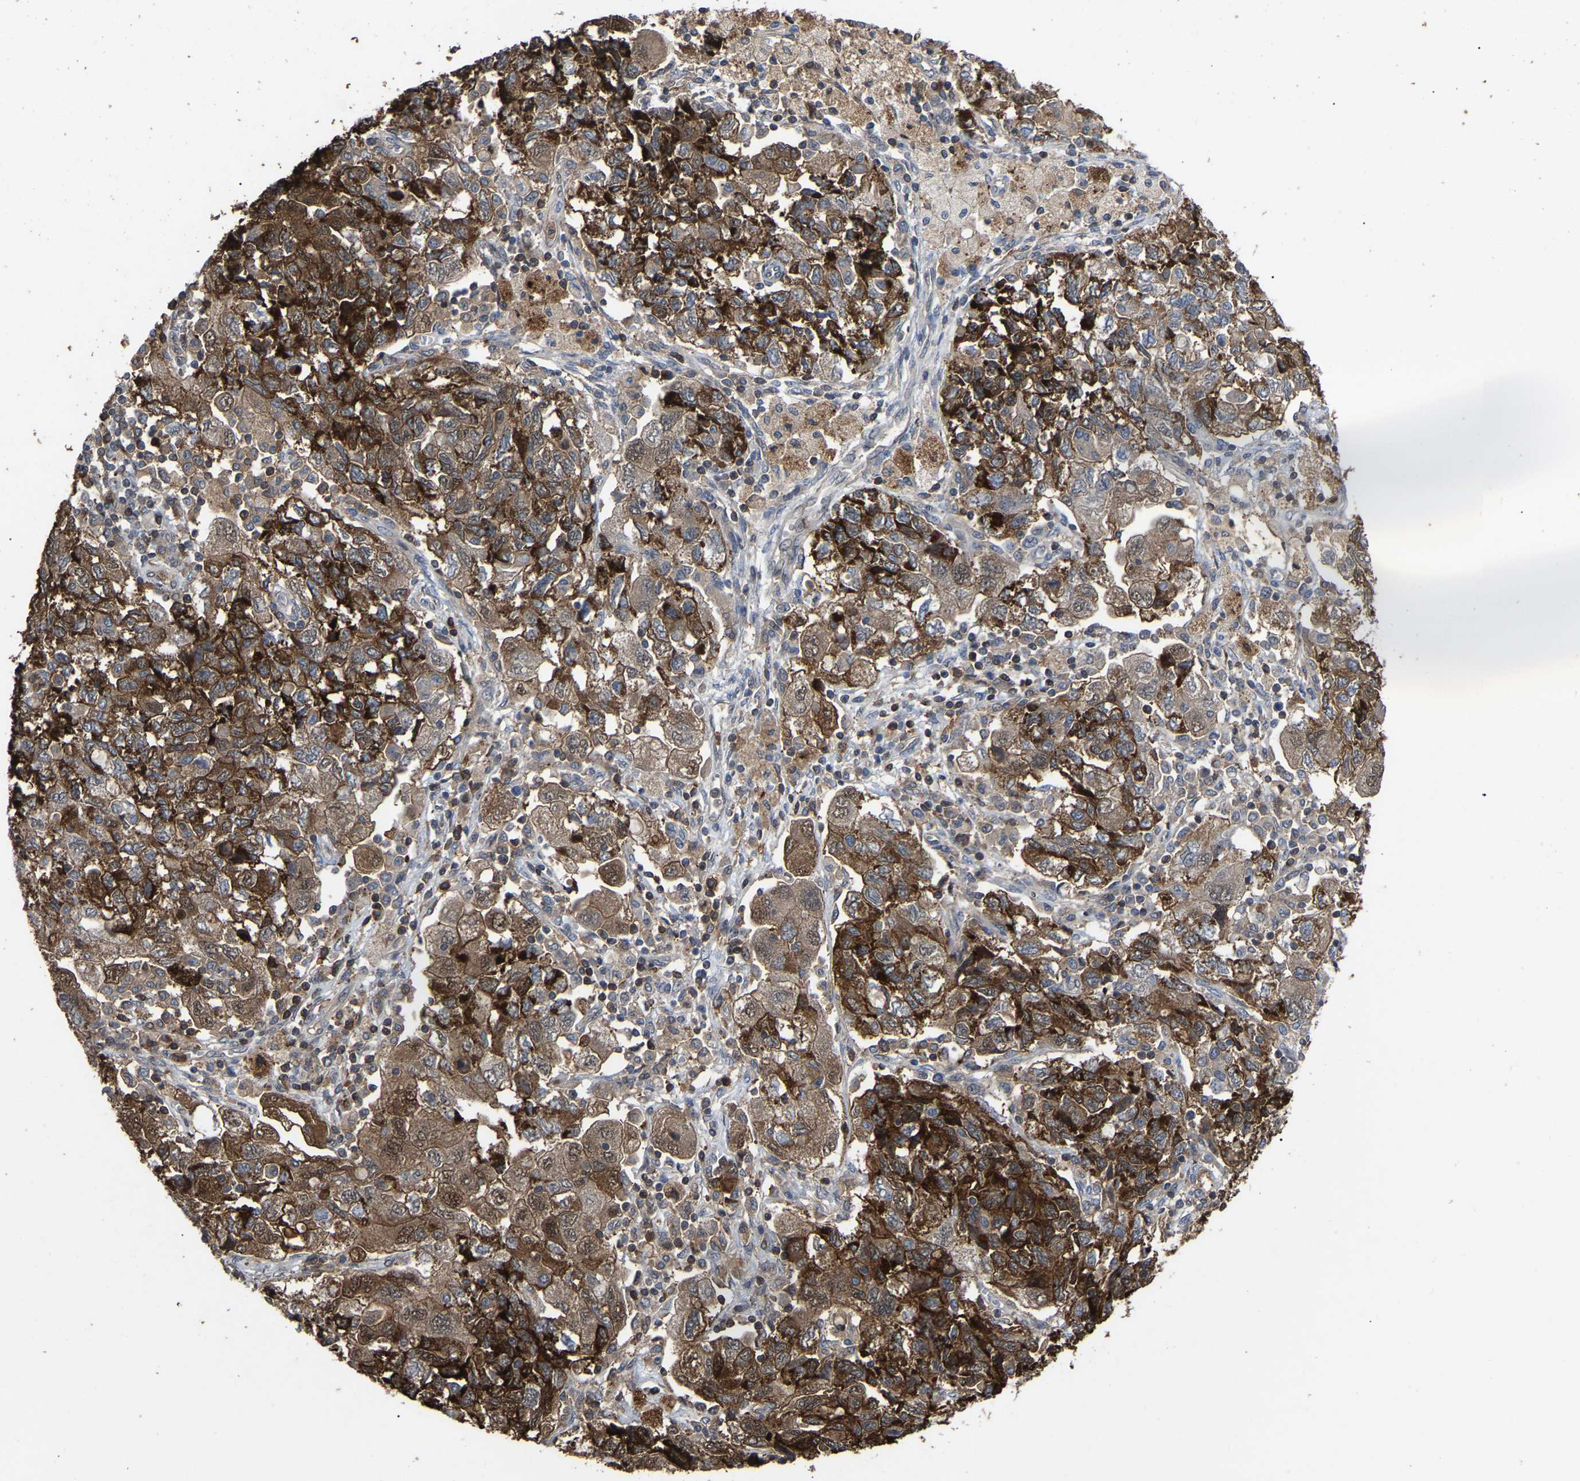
{"staining": {"intensity": "strong", "quantity": ">75%", "location": "cytoplasmic/membranous"}, "tissue": "ovarian cancer", "cell_type": "Tumor cells", "image_type": "cancer", "snomed": [{"axis": "morphology", "description": "Carcinoma, NOS"}, {"axis": "morphology", "description": "Cystadenocarcinoma, serous, NOS"}, {"axis": "topography", "description": "Ovary"}], "caption": "Human serous cystadenocarcinoma (ovarian) stained with a brown dye displays strong cytoplasmic/membranous positive staining in approximately >75% of tumor cells.", "gene": "CIT", "patient": {"sex": "female", "age": 69}}